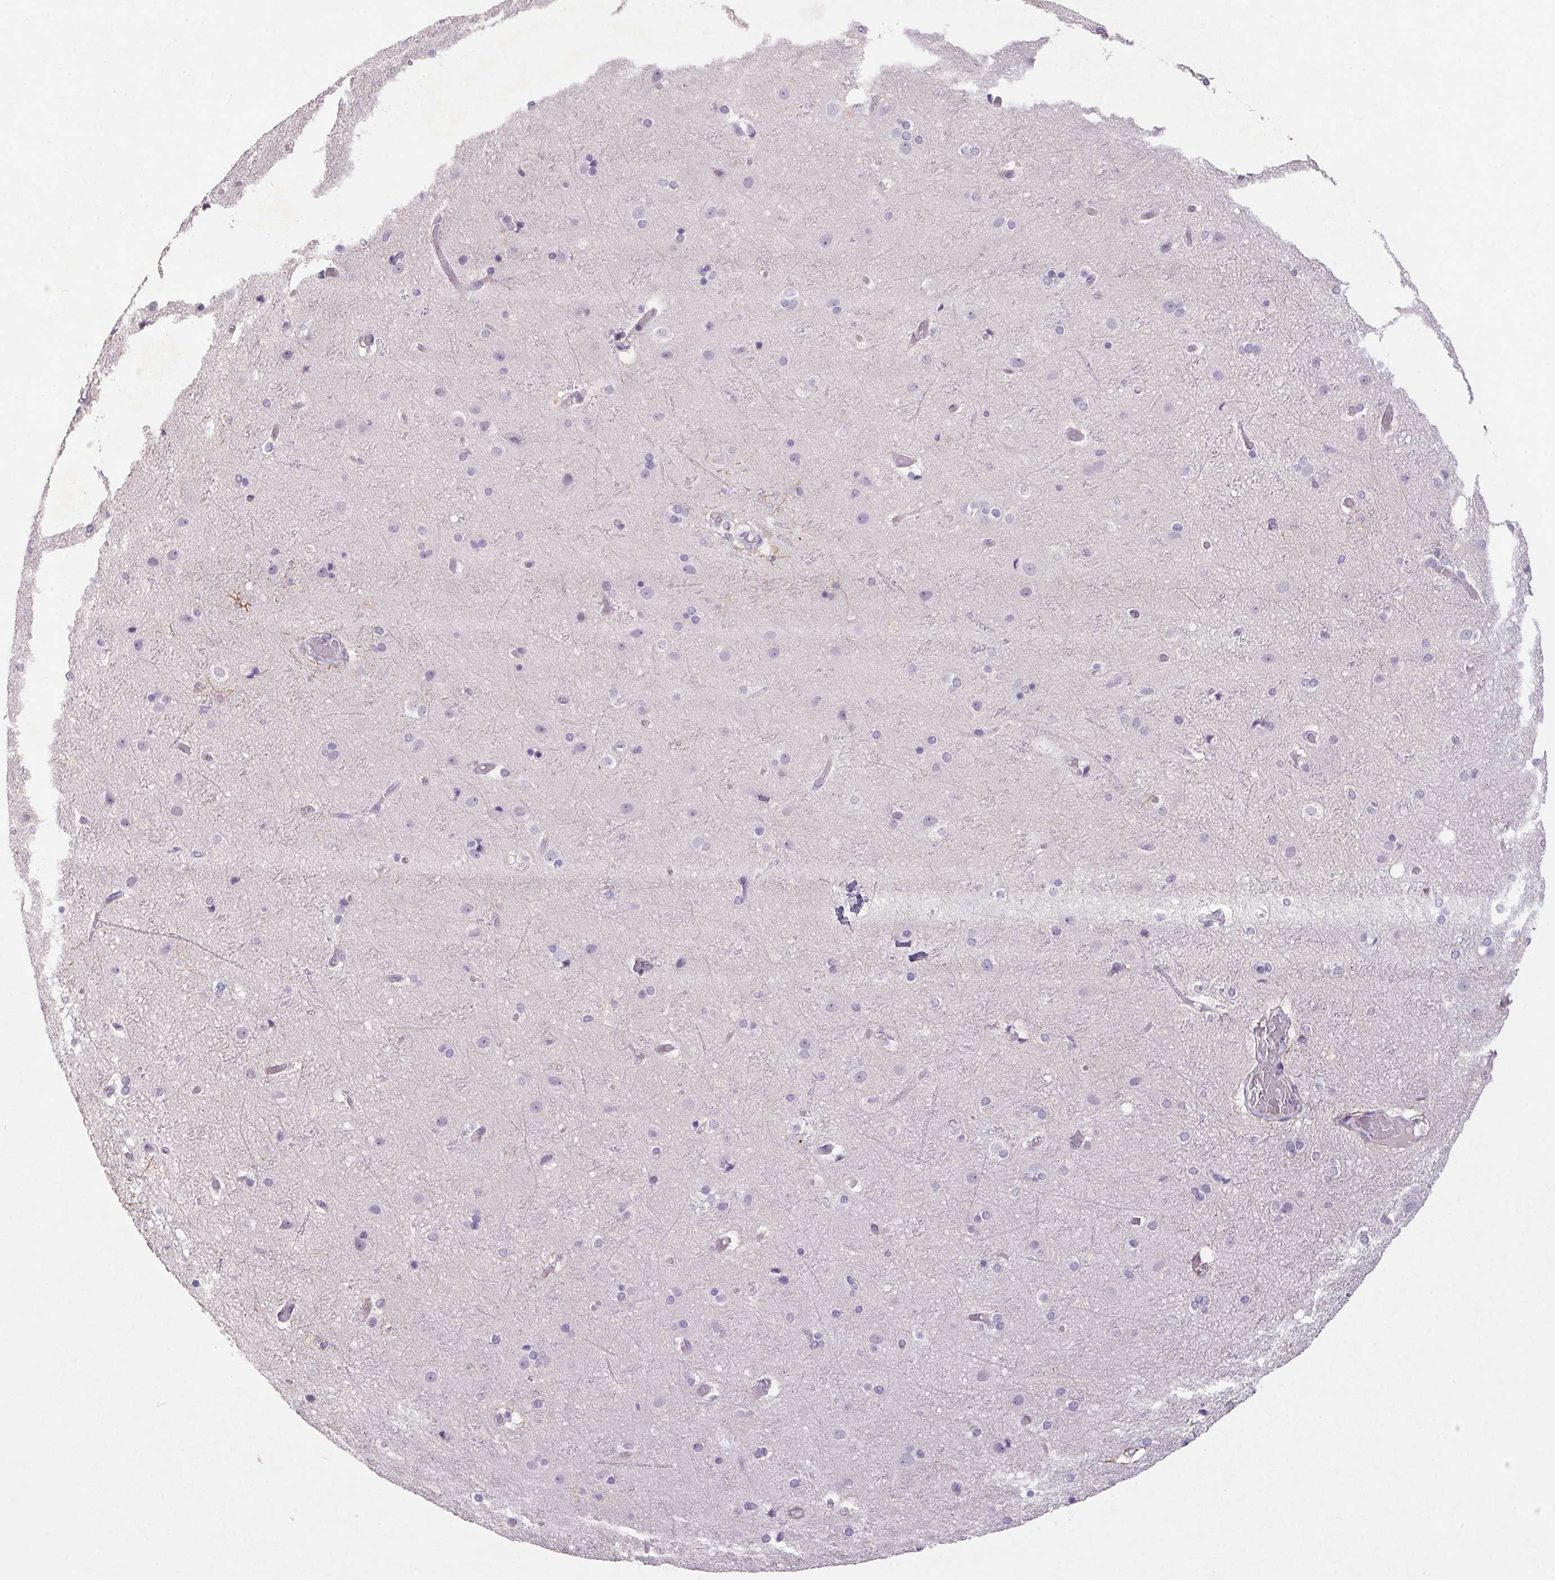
{"staining": {"intensity": "negative", "quantity": "none", "location": "none"}, "tissue": "cerebral cortex", "cell_type": "Endothelial cells", "image_type": "normal", "snomed": [{"axis": "morphology", "description": "Normal tissue, NOS"}, {"axis": "topography", "description": "Cerebral cortex"}], "caption": "Endothelial cells show no significant expression in benign cerebral cortex. (DAB (3,3'-diaminobenzidine) IHC with hematoxylin counter stain).", "gene": "TRDN", "patient": {"sex": "female", "age": 52}}